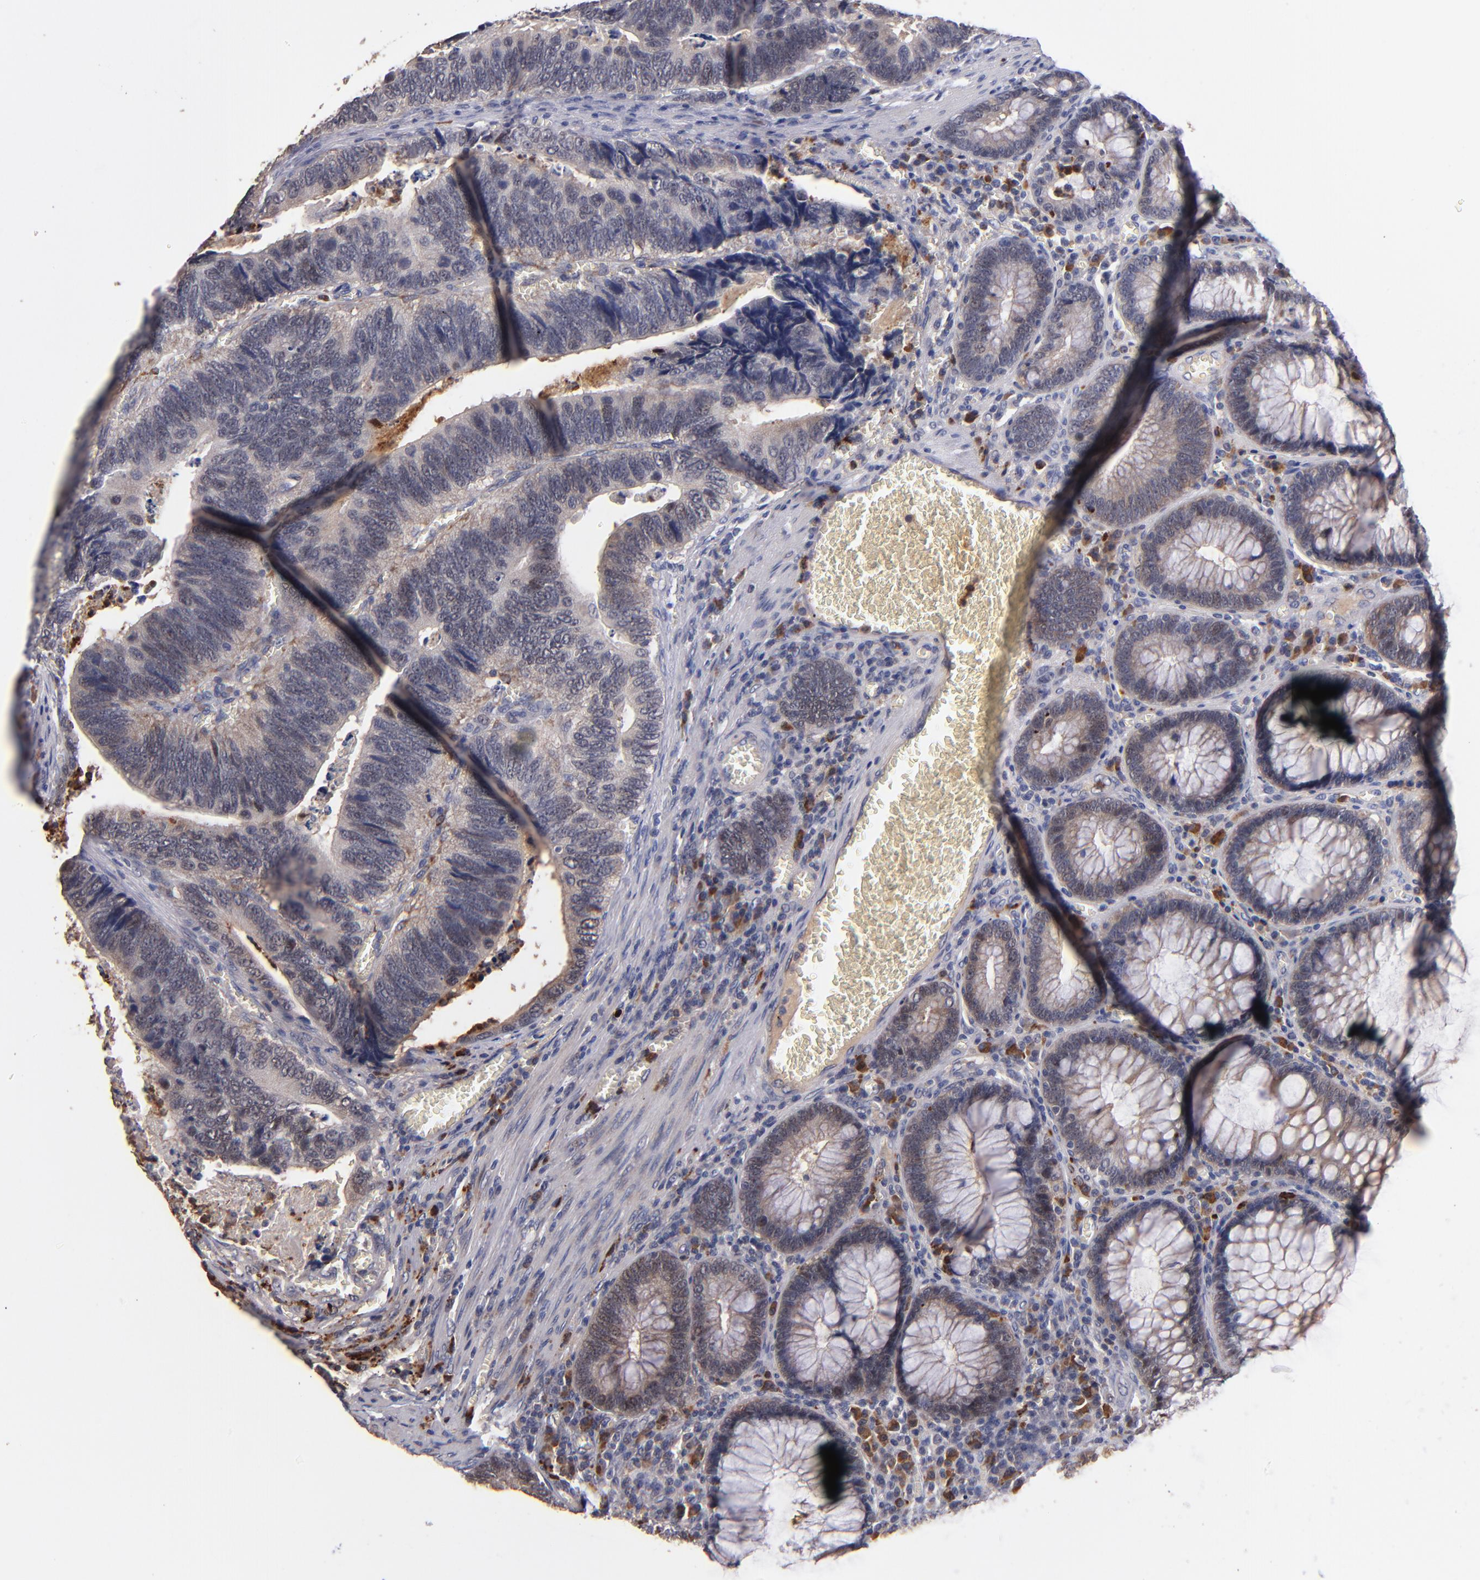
{"staining": {"intensity": "moderate", "quantity": "<25%", "location": "cytoplasmic/membranous"}, "tissue": "colorectal cancer", "cell_type": "Tumor cells", "image_type": "cancer", "snomed": [{"axis": "morphology", "description": "Adenocarcinoma, NOS"}, {"axis": "topography", "description": "Colon"}], "caption": "Immunohistochemical staining of colorectal cancer (adenocarcinoma) shows moderate cytoplasmic/membranous protein expression in approximately <25% of tumor cells.", "gene": "TTLL12", "patient": {"sex": "male", "age": 72}}